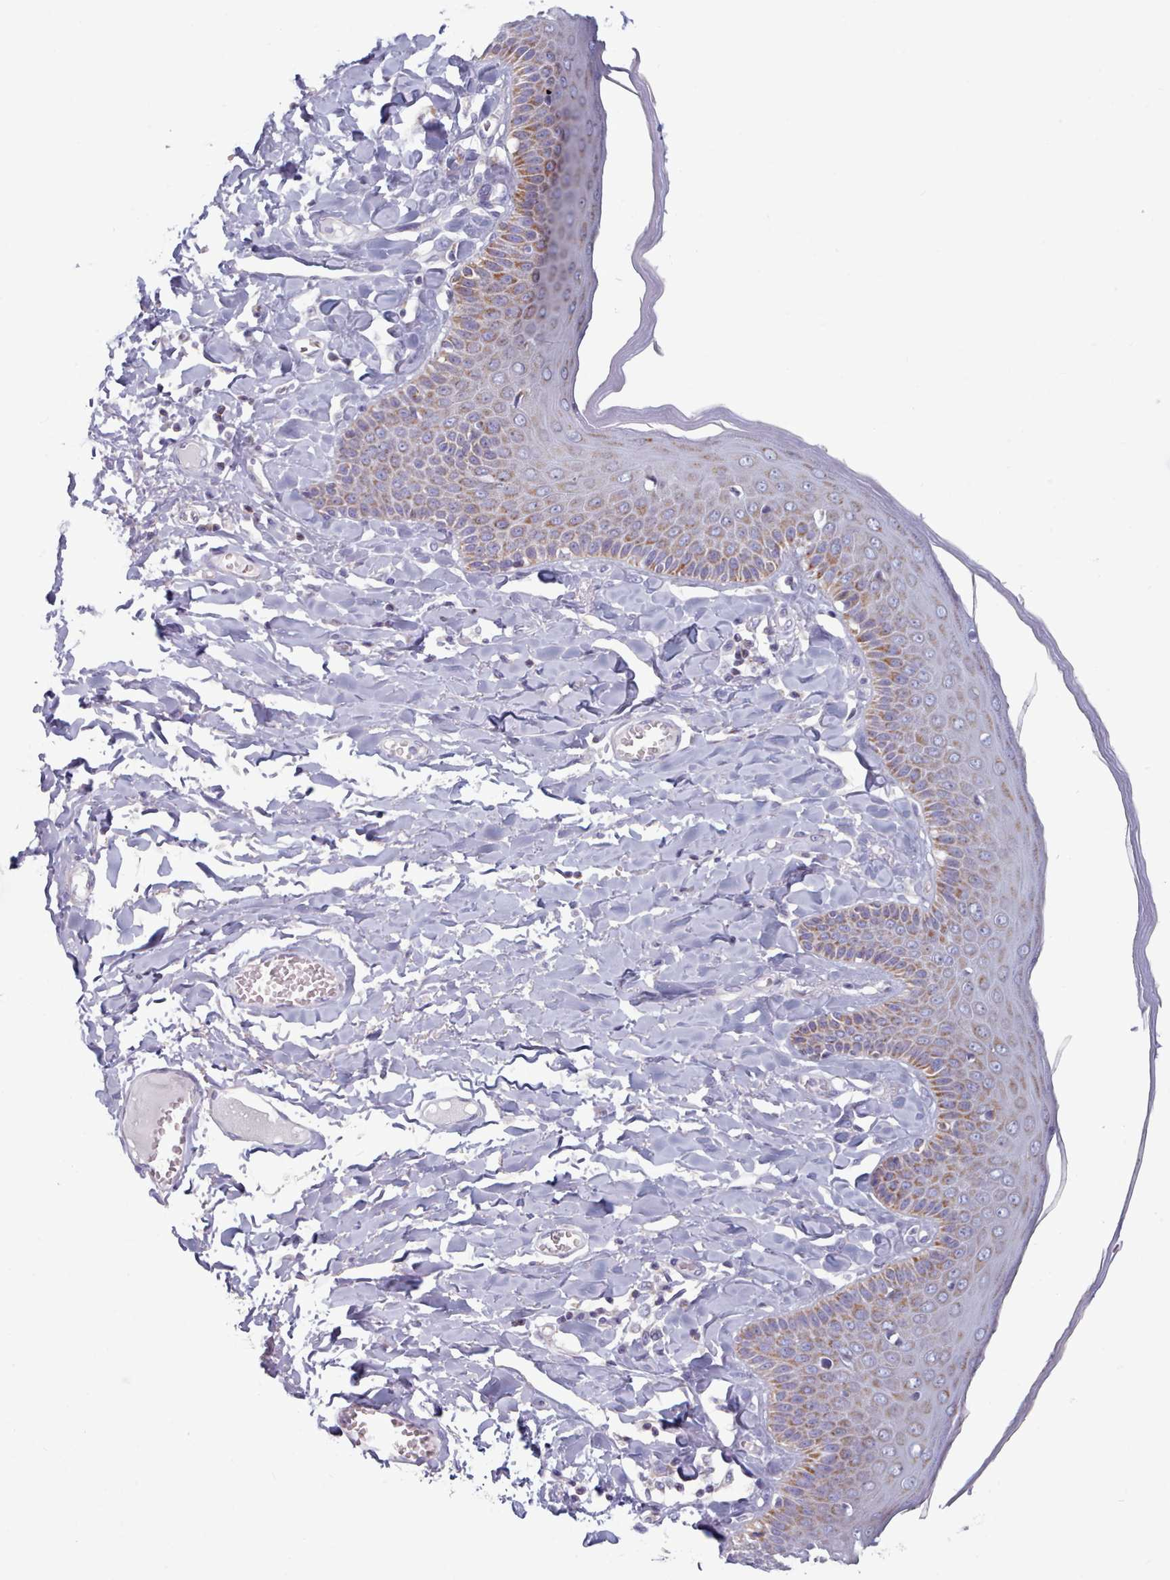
{"staining": {"intensity": "moderate", "quantity": "25%-75%", "location": "cytoplasmic/membranous"}, "tissue": "skin", "cell_type": "Epidermal cells", "image_type": "normal", "snomed": [{"axis": "morphology", "description": "Normal tissue, NOS"}, {"axis": "topography", "description": "Anal"}], "caption": "This histopathology image demonstrates IHC staining of normal skin, with medium moderate cytoplasmic/membranous staining in about 25%-75% of epidermal cells.", "gene": "FAM170B", "patient": {"sex": "male", "age": 69}}